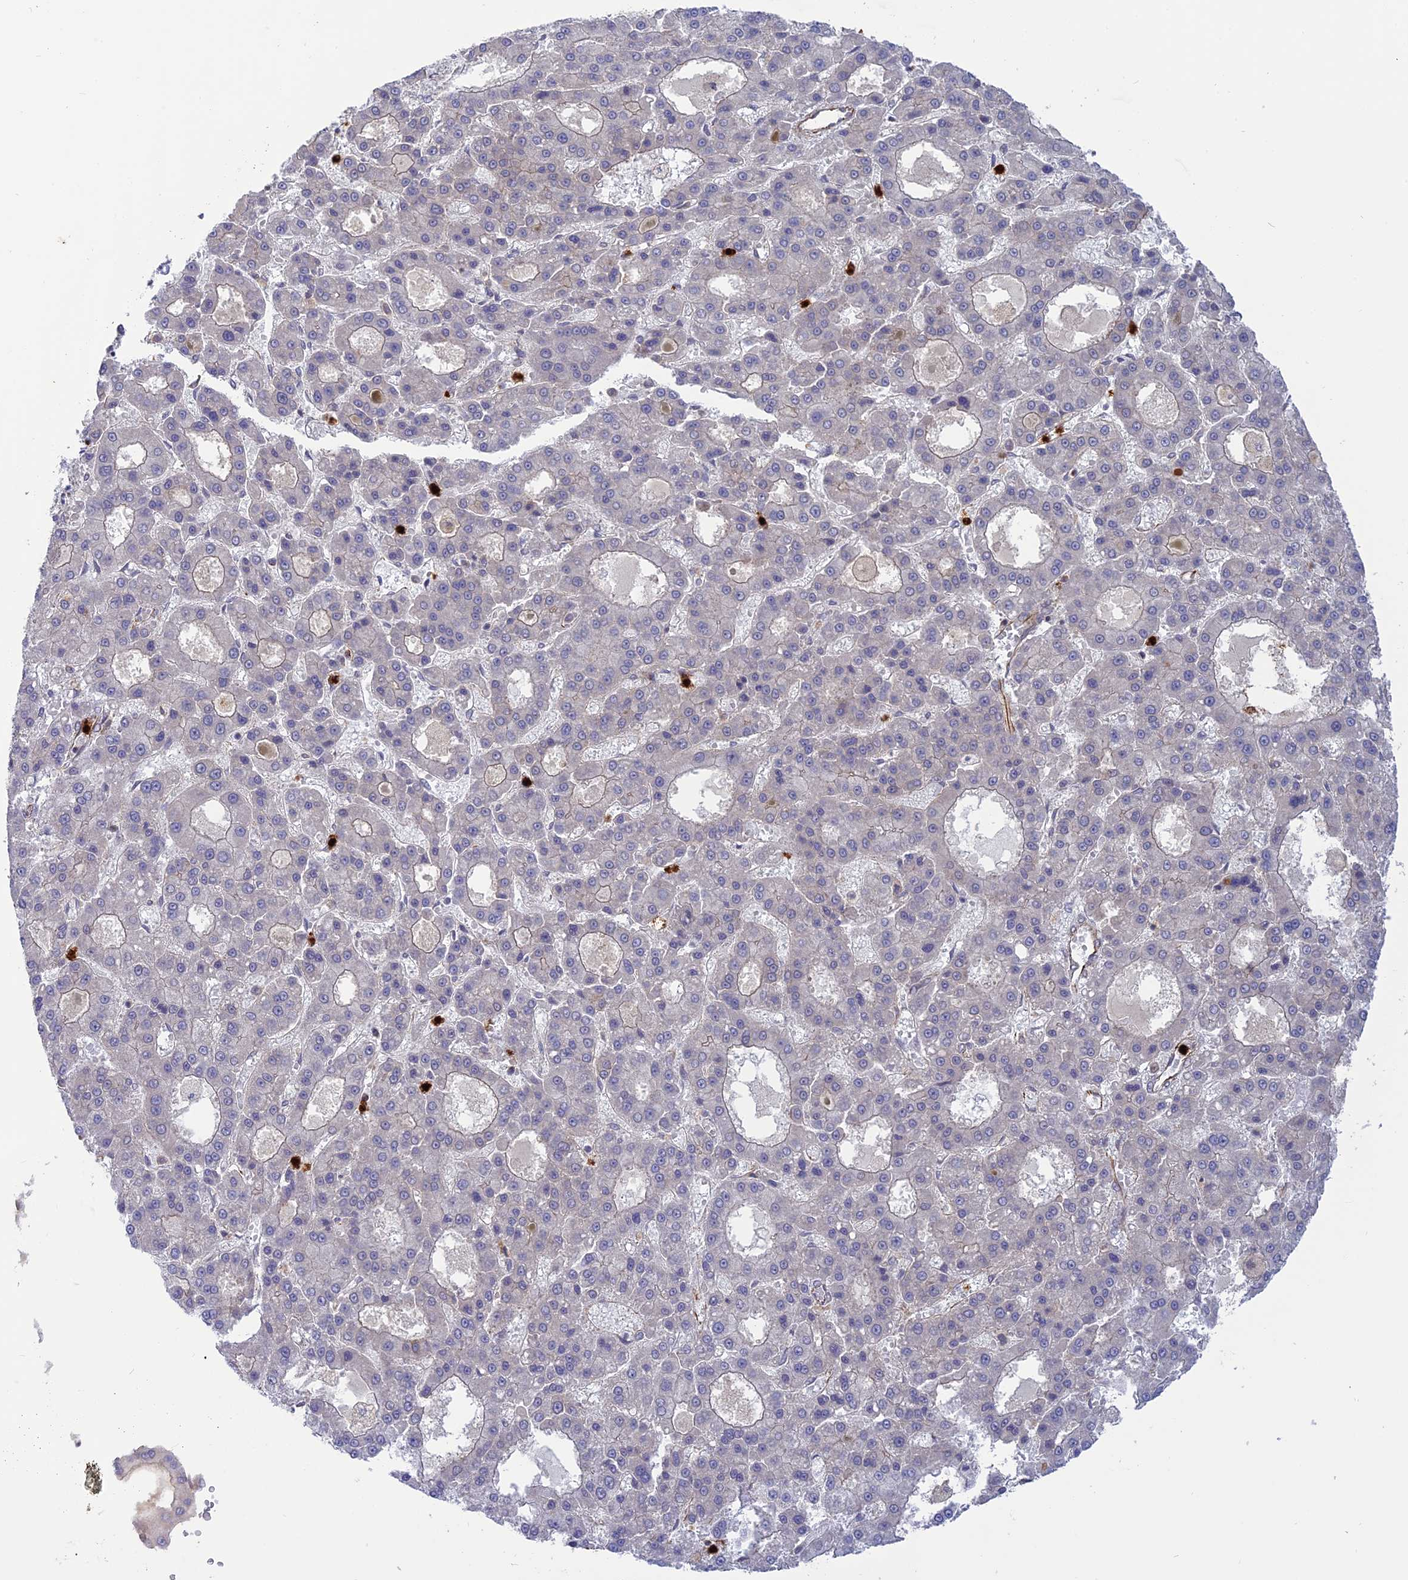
{"staining": {"intensity": "negative", "quantity": "none", "location": "none"}, "tissue": "liver cancer", "cell_type": "Tumor cells", "image_type": "cancer", "snomed": [{"axis": "morphology", "description": "Carcinoma, Hepatocellular, NOS"}, {"axis": "topography", "description": "Liver"}], "caption": "Immunohistochemical staining of human liver hepatocellular carcinoma displays no significant expression in tumor cells.", "gene": "PHLDB3", "patient": {"sex": "male", "age": 70}}